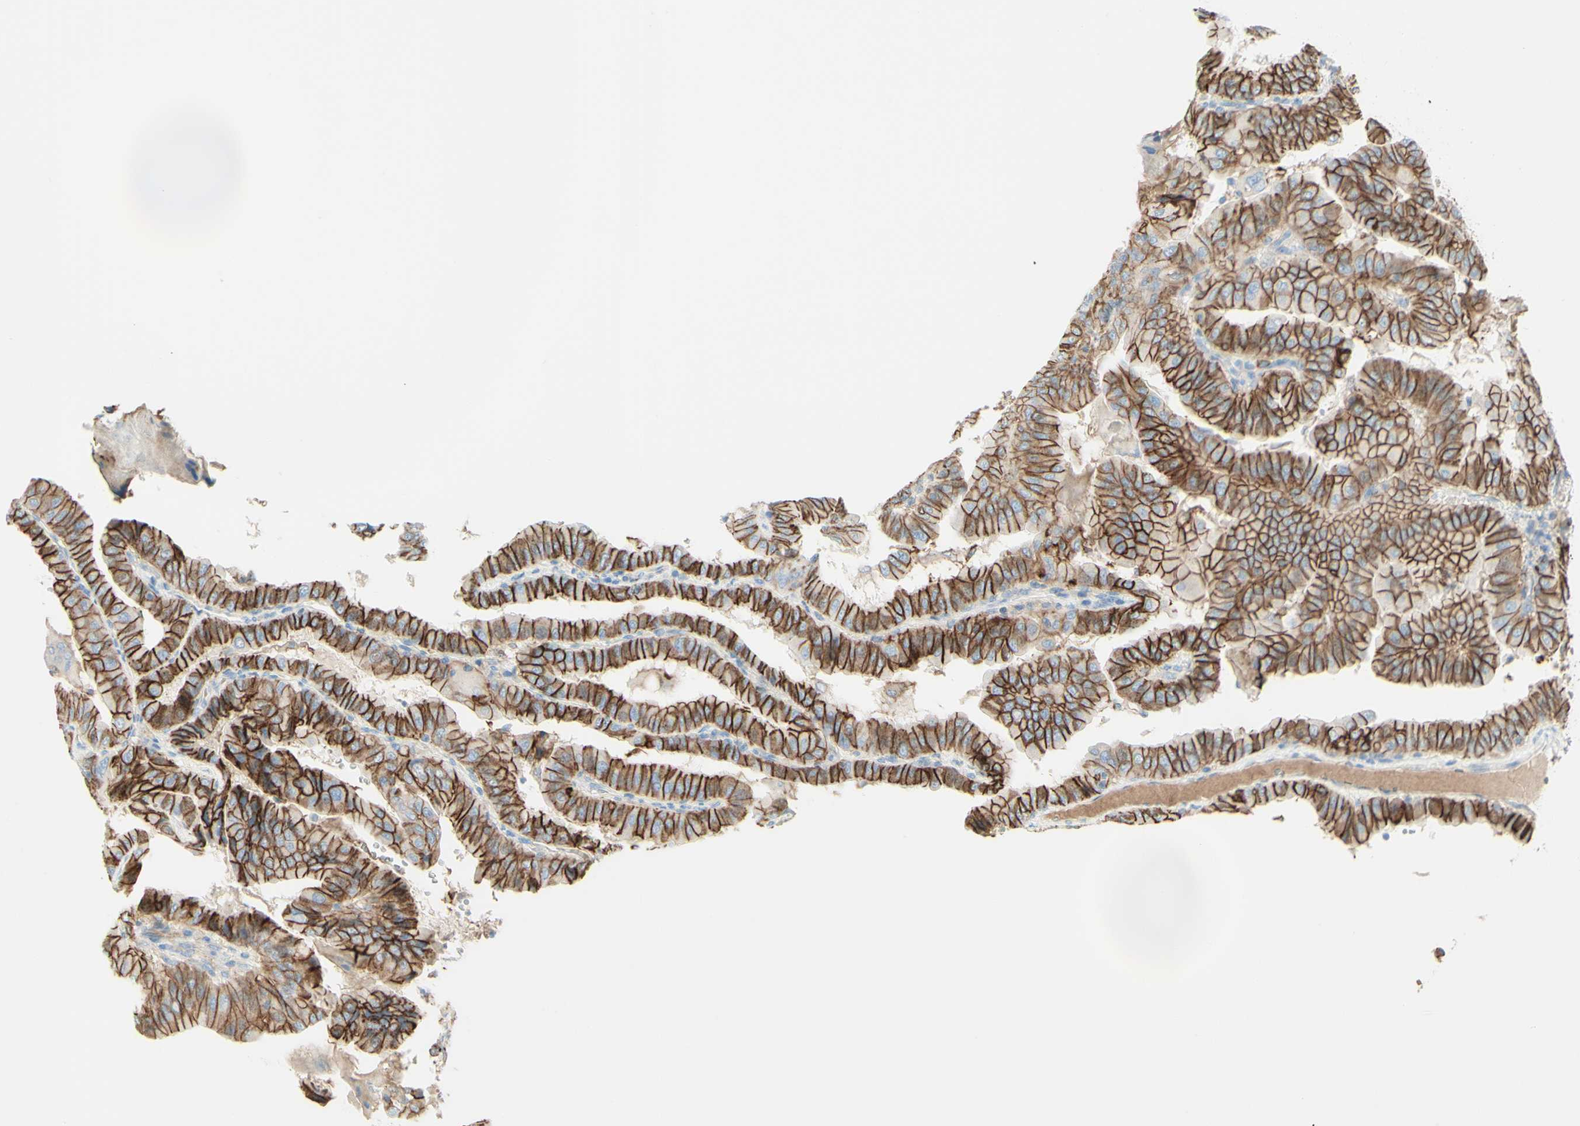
{"staining": {"intensity": "moderate", "quantity": ">75%", "location": "cytoplasmic/membranous"}, "tissue": "thyroid cancer", "cell_type": "Tumor cells", "image_type": "cancer", "snomed": [{"axis": "morphology", "description": "Papillary adenocarcinoma, NOS"}, {"axis": "topography", "description": "Thyroid gland"}], "caption": "Thyroid papillary adenocarcinoma stained for a protein shows moderate cytoplasmic/membranous positivity in tumor cells.", "gene": "ALCAM", "patient": {"sex": "male", "age": 33}}